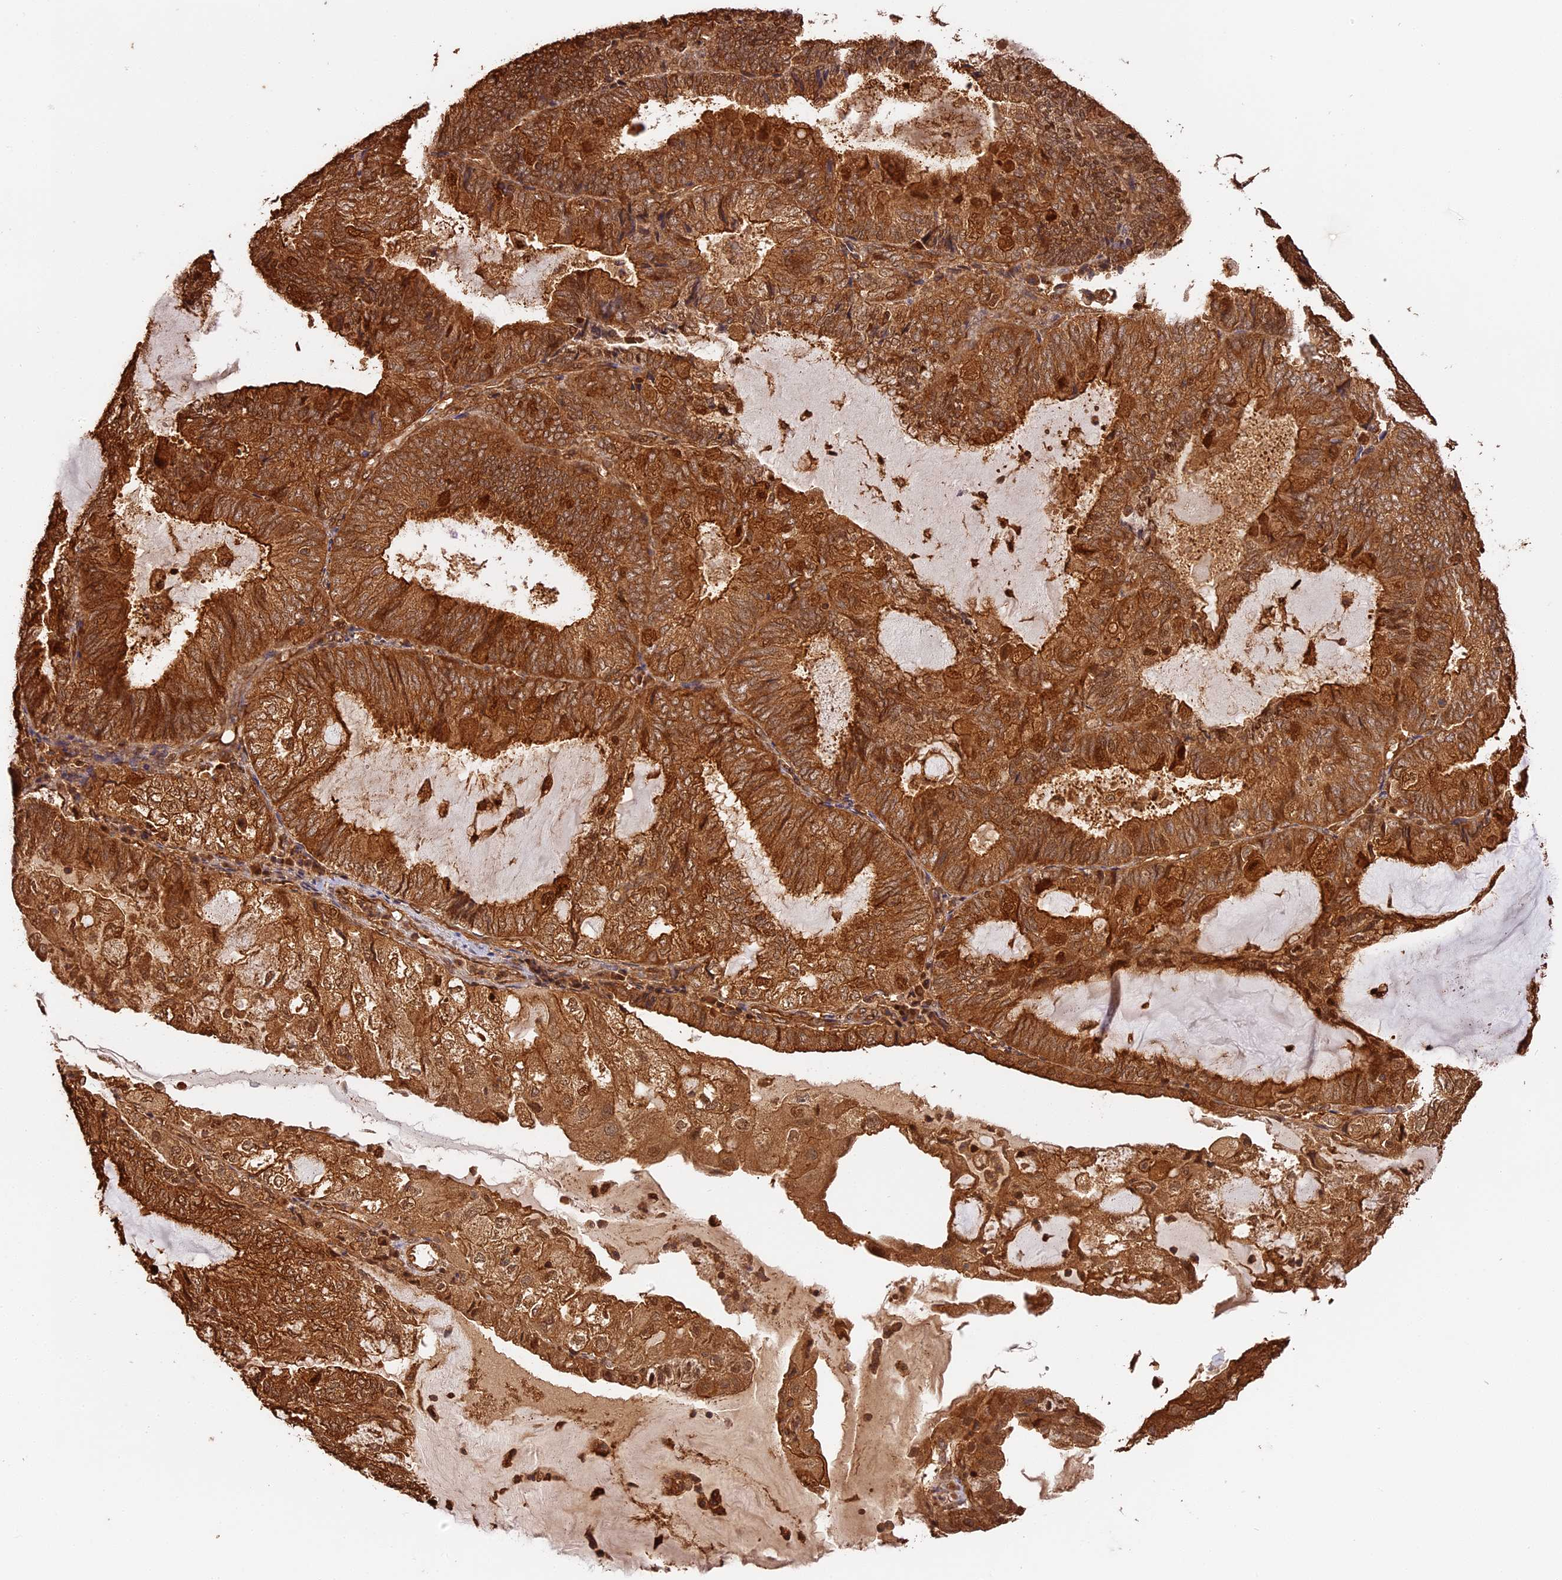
{"staining": {"intensity": "strong", "quantity": ">75%", "location": "cytoplasmic/membranous,nuclear"}, "tissue": "endometrial cancer", "cell_type": "Tumor cells", "image_type": "cancer", "snomed": [{"axis": "morphology", "description": "Adenocarcinoma, NOS"}, {"axis": "topography", "description": "Endometrium"}], "caption": "Protein staining by IHC demonstrates strong cytoplasmic/membranous and nuclear expression in about >75% of tumor cells in endometrial adenocarcinoma.", "gene": "PPP1R37", "patient": {"sex": "female", "age": 81}}